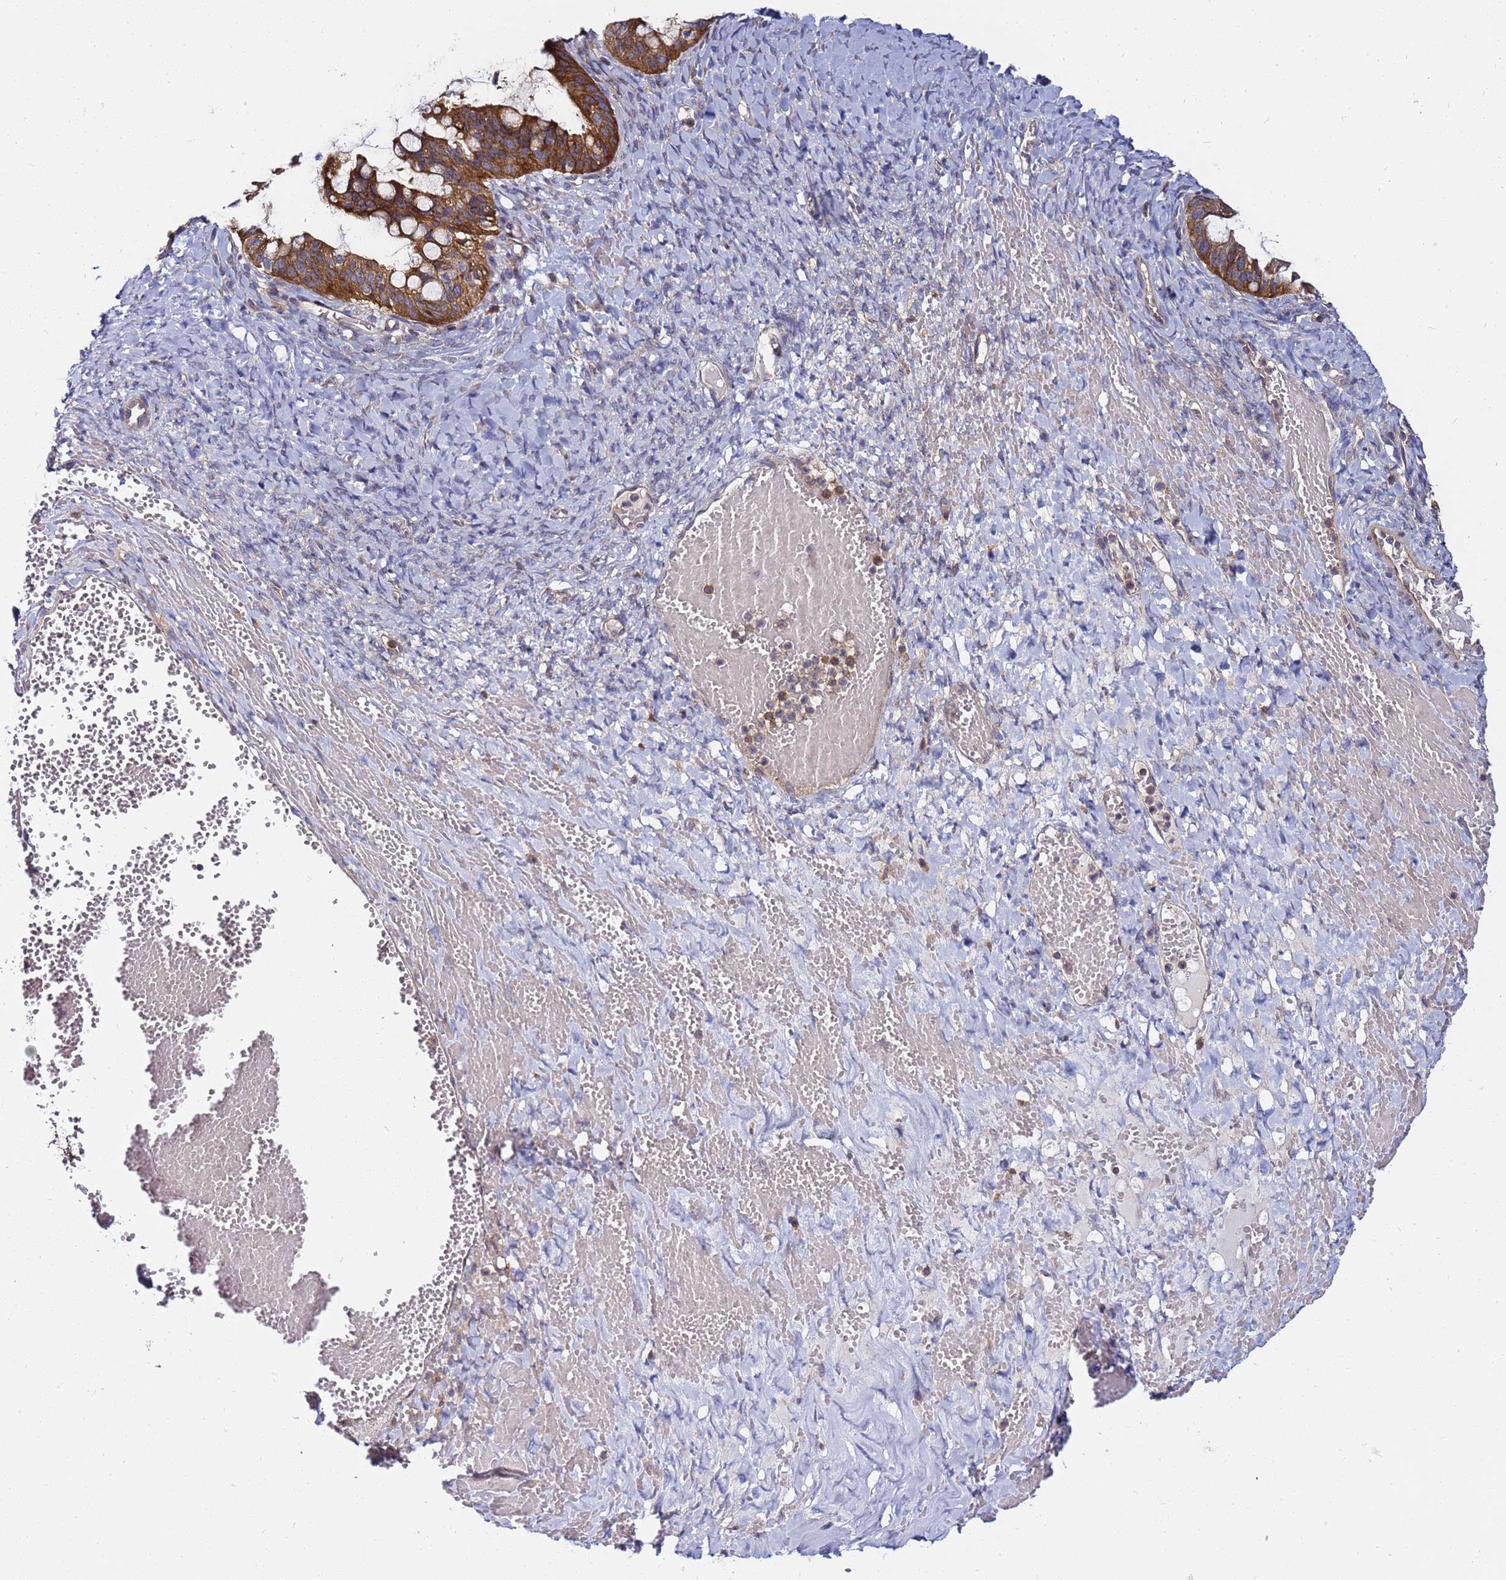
{"staining": {"intensity": "strong", "quantity": ">75%", "location": "cytoplasmic/membranous"}, "tissue": "ovarian cancer", "cell_type": "Tumor cells", "image_type": "cancer", "snomed": [{"axis": "morphology", "description": "Cystadenocarcinoma, mucinous, NOS"}, {"axis": "topography", "description": "Ovary"}], "caption": "Human ovarian cancer (mucinous cystadenocarcinoma) stained with a brown dye exhibits strong cytoplasmic/membranous positive staining in about >75% of tumor cells.", "gene": "CHM", "patient": {"sex": "female", "age": 73}}